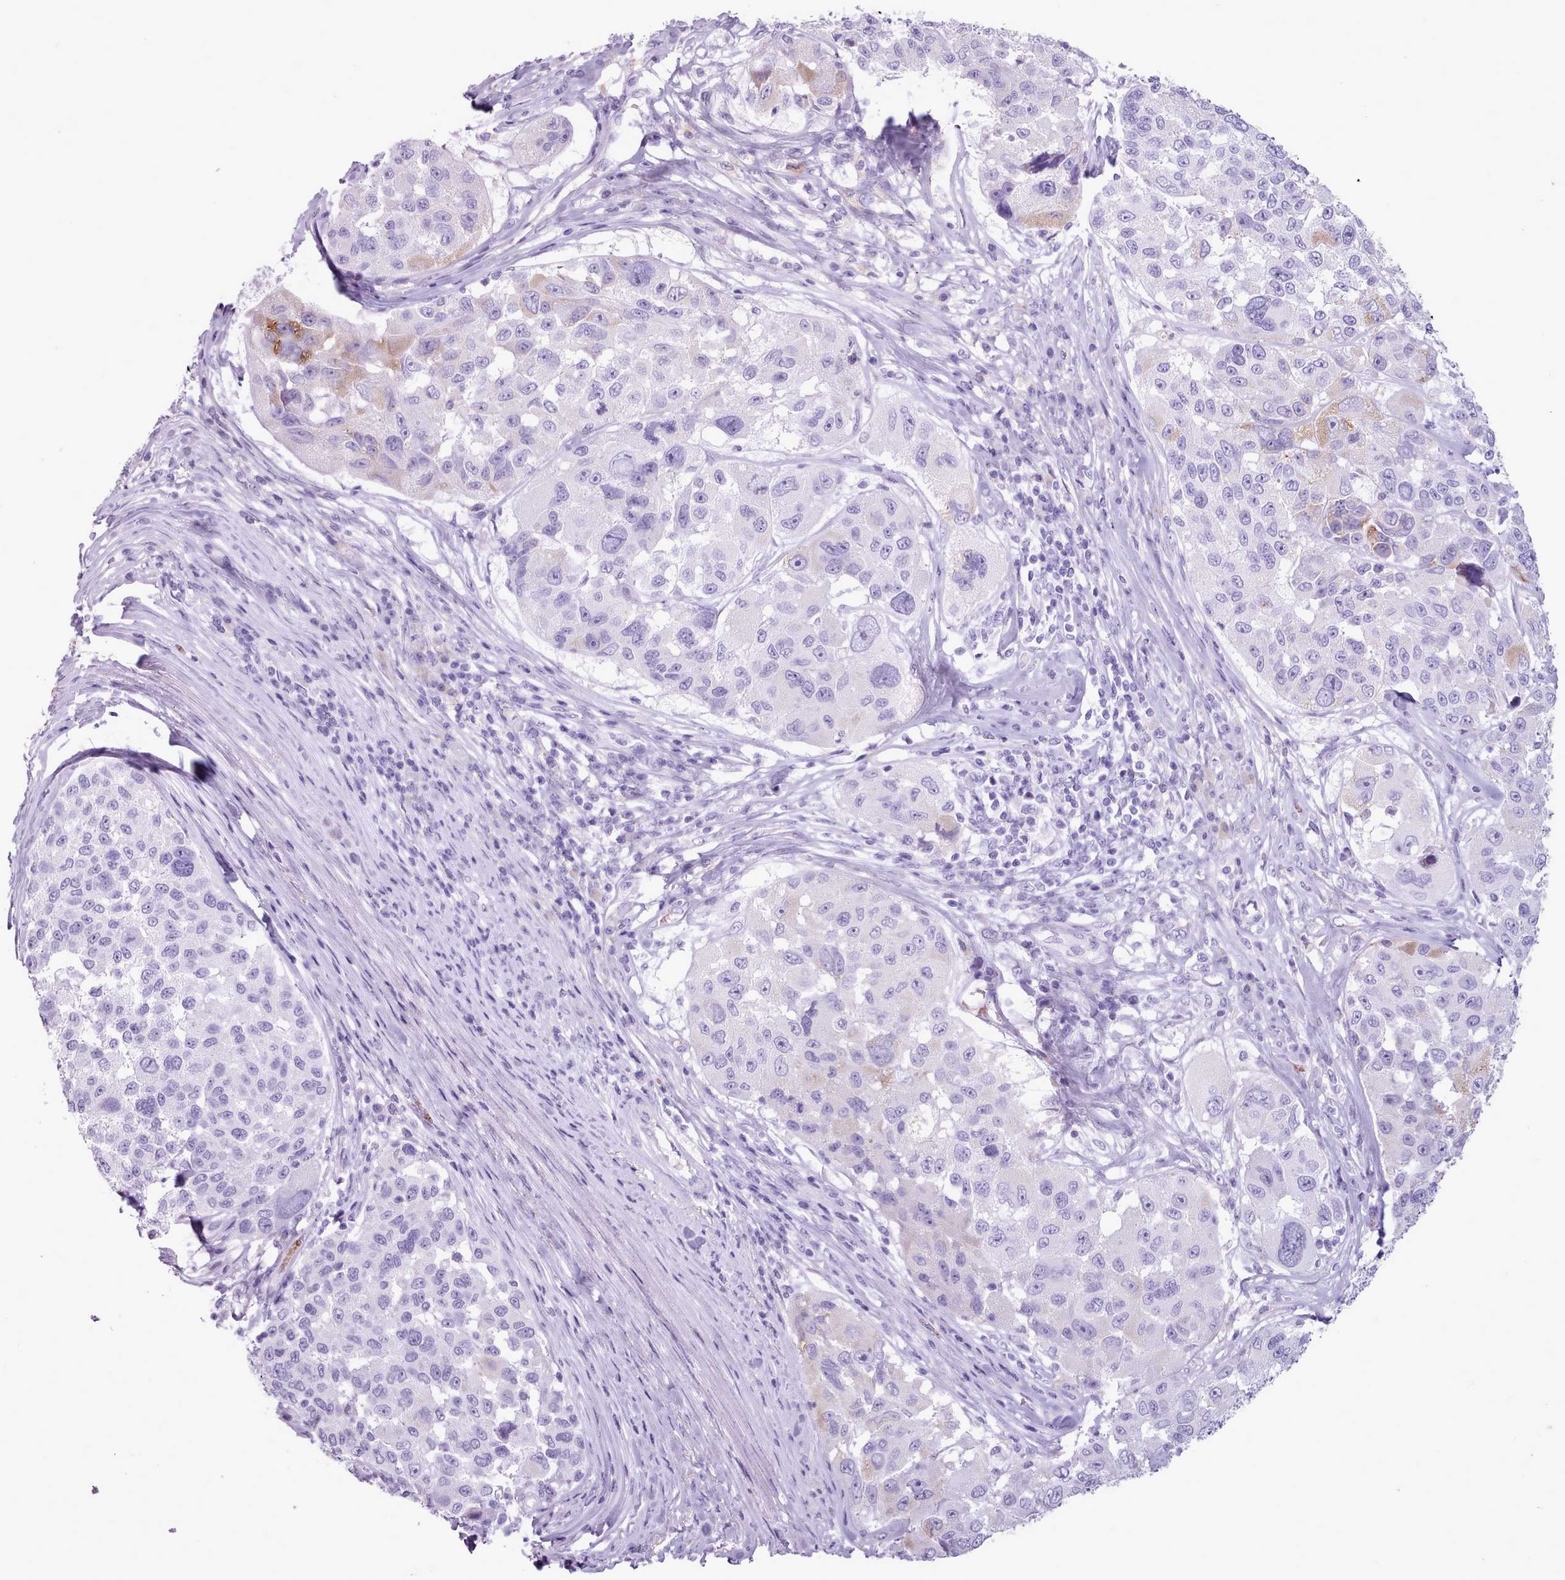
{"staining": {"intensity": "negative", "quantity": "none", "location": "none"}, "tissue": "melanoma", "cell_type": "Tumor cells", "image_type": "cancer", "snomed": [{"axis": "morphology", "description": "Malignant melanoma, NOS"}, {"axis": "topography", "description": "Skin"}], "caption": "Human melanoma stained for a protein using immunohistochemistry (IHC) shows no expression in tumor cells.", "gene": "AK4", "patient": {"sex": "female", "age": 66}}